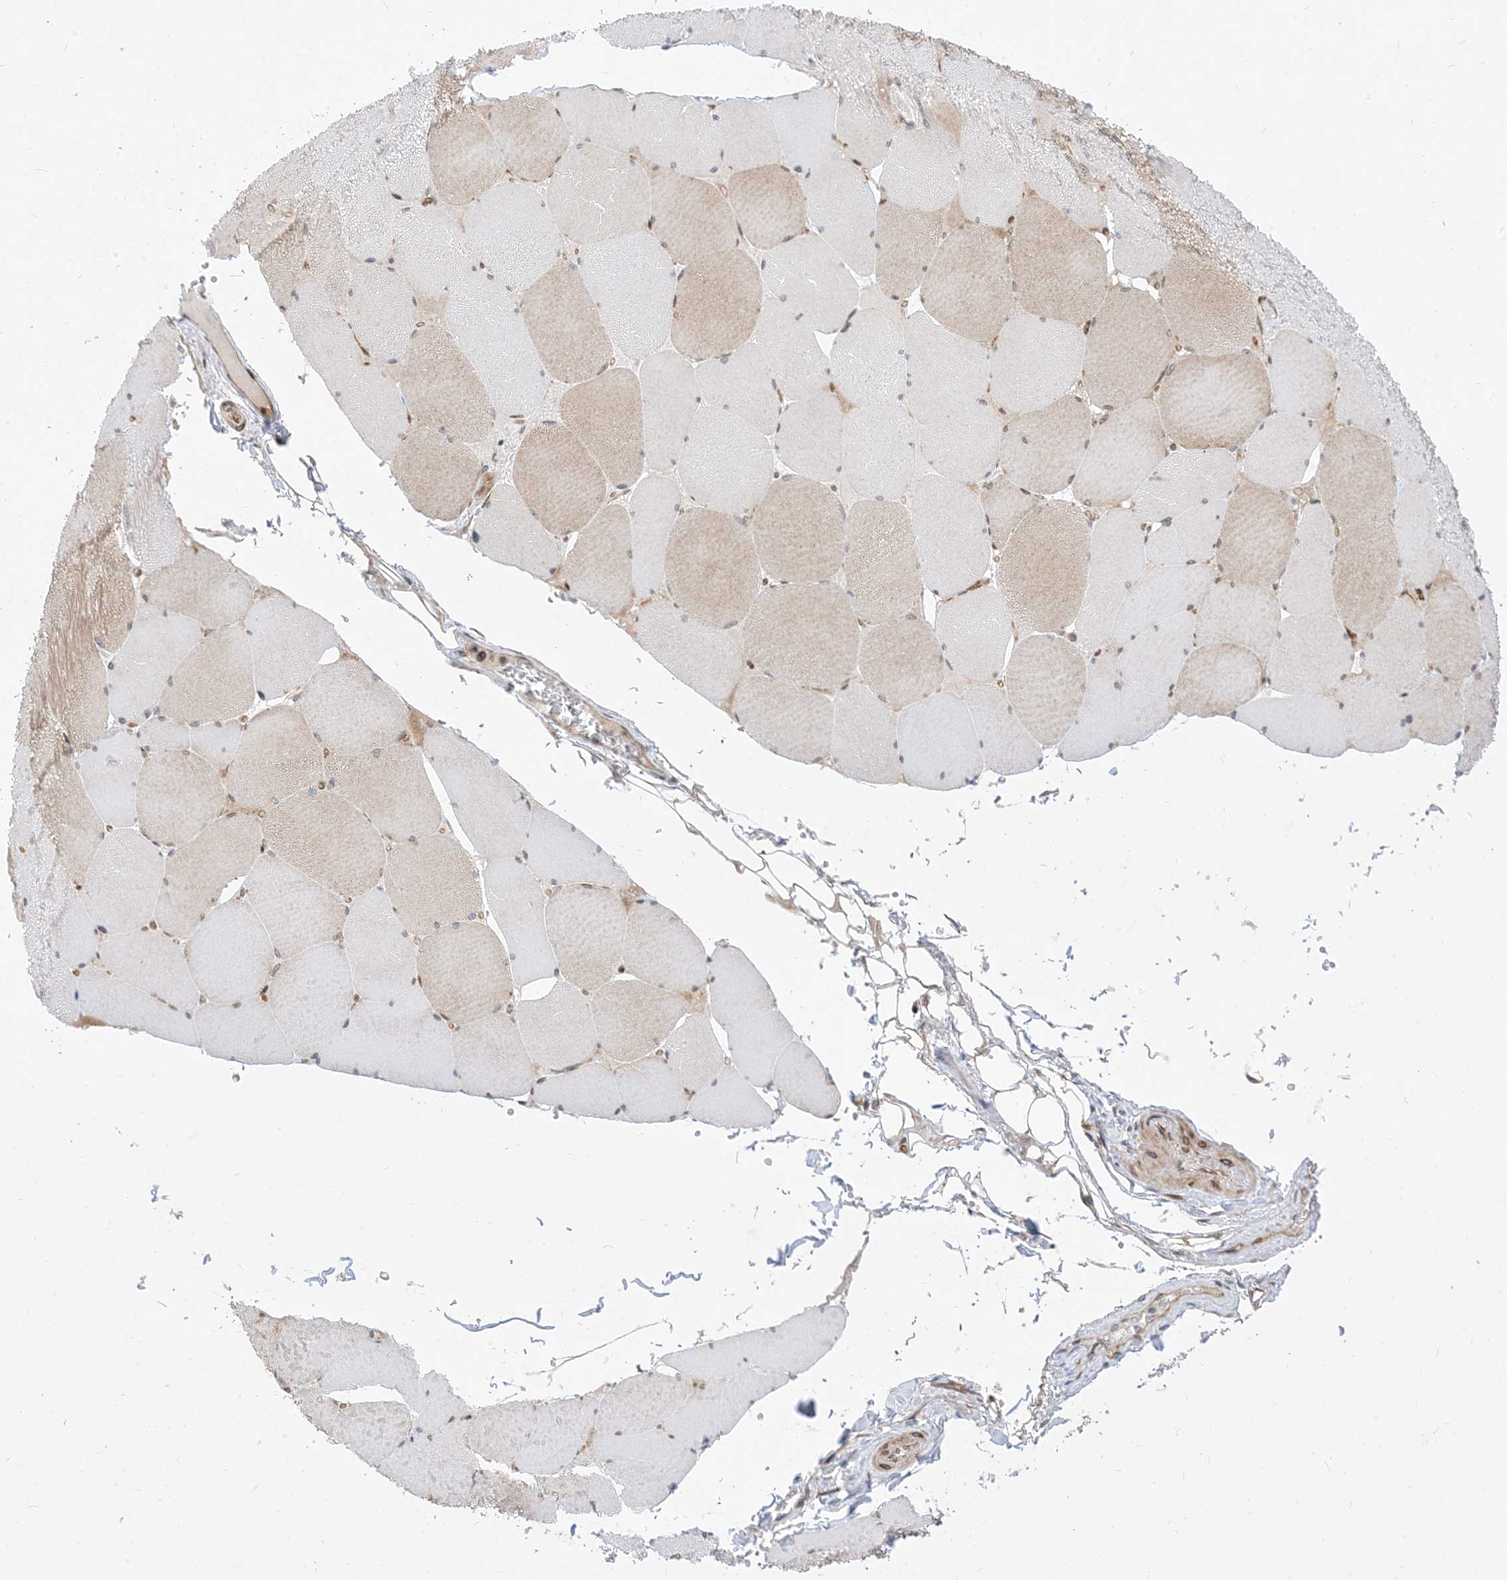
{"staining": {"intensity": "moderate", "quantity": "25%-75%", "location": "cytoplasmic/membranous,nuclear"}, "tissue": "skeletal muscle", "cell_type": "Myocytes", "image_type": "normal", "snomed": [{"axis": "morphology", "description": "Normal tissue, NOS"}, {"axis": "topography", "description": "Skeletal muscle"}, {"axis": "topography", "description": "Head-Neck"}], "caption": "Immunohistochemical staining of normal skeletal muscle exhibits moderate cytoplasmic/membranous,nuclear protein staining in about 25%-75% of myocytes. The staining was performed using DAB to visualize the protein expression in brown, while the nuclei were stained in blue with hematoxylin (Magnification: 20x).", "gene": "TYSND1", "patient": {"sex": "male", "age": 66}}